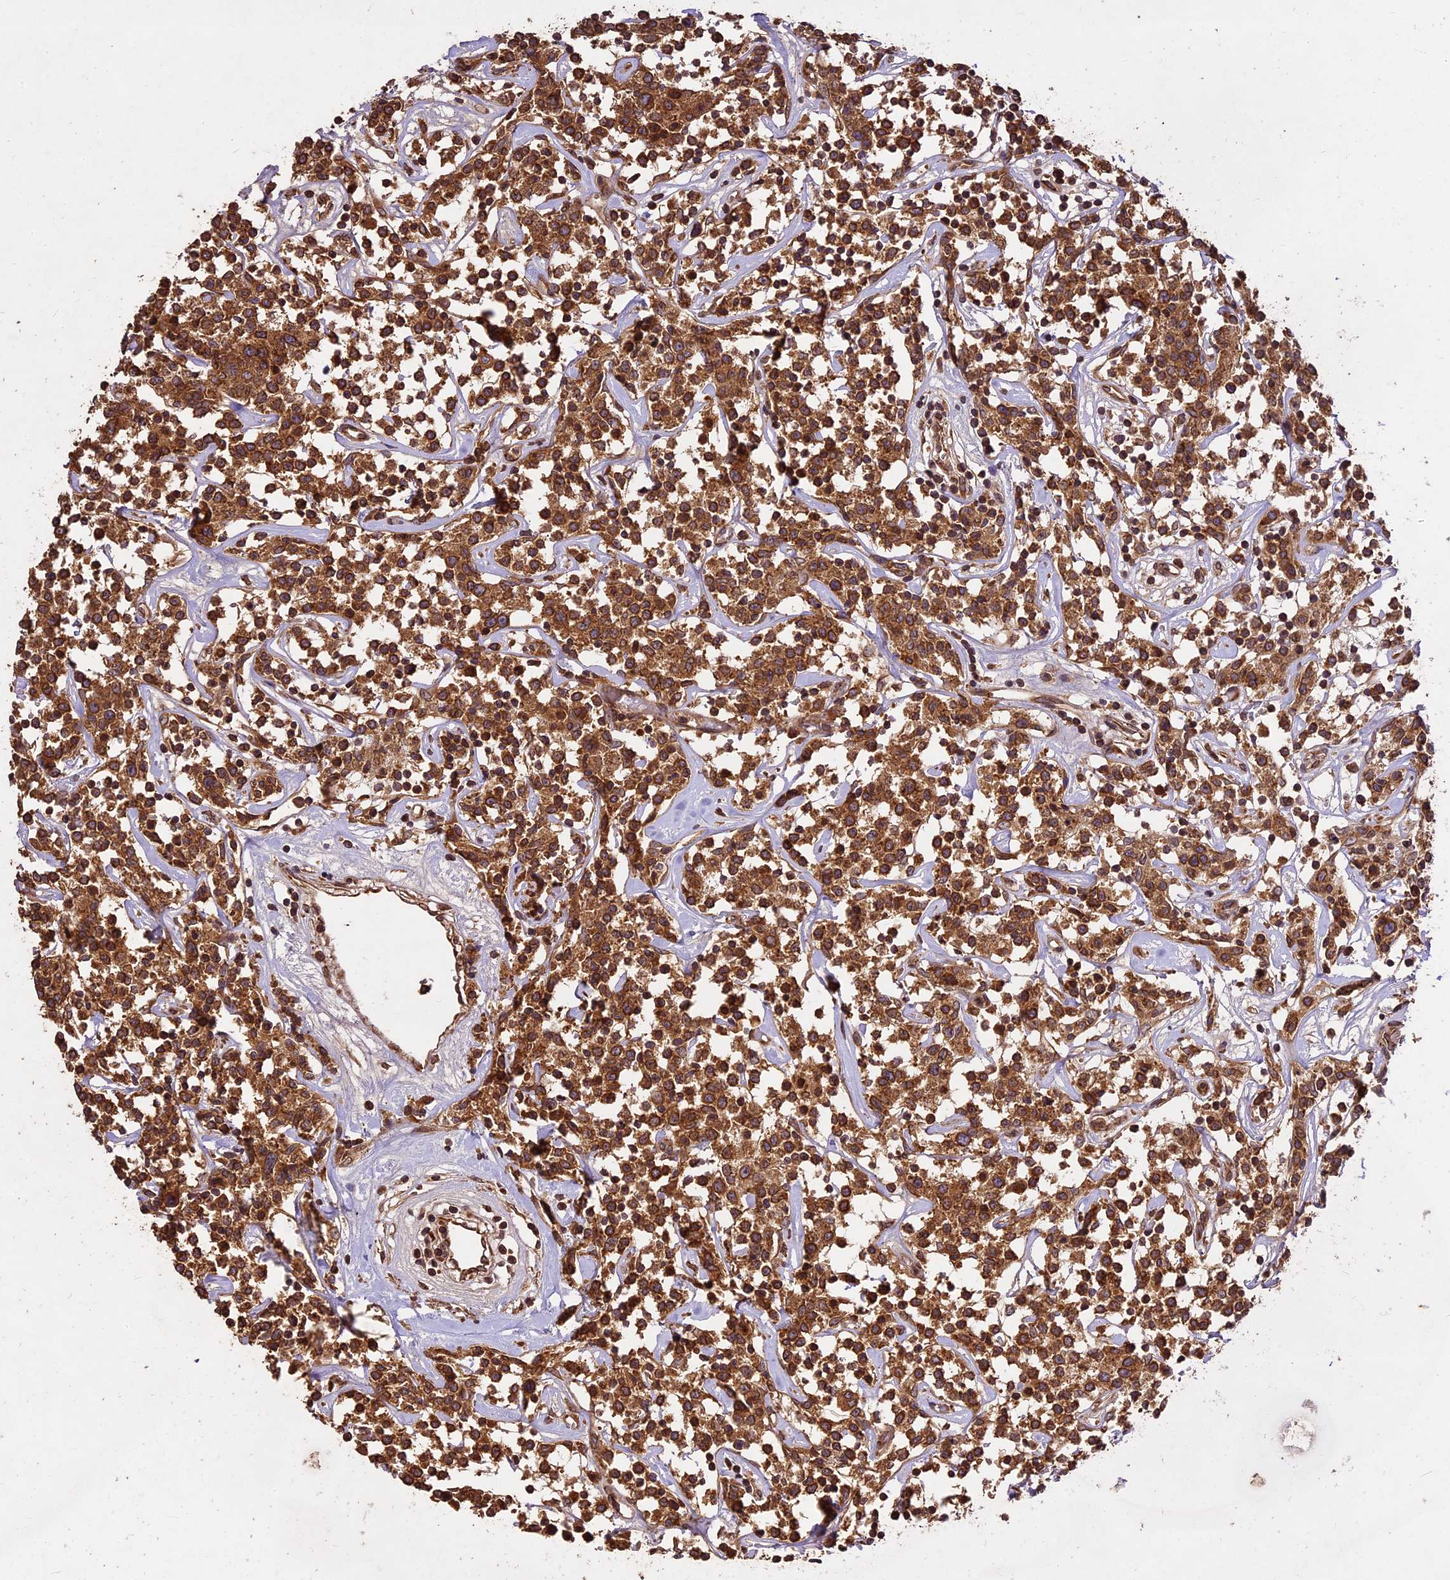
{"staining": {"intensity": "strong", "quantity": ">75%", "location": "cytoplasmic/membranous"}, "tissue": "lymphoma", "cell_type": "Tumor cells", "image_type": "cancer", "snomed": [{"axis": "morphology", "description": "Malignant lymphoma, non-Hodgkin's type, Low grade"}, {"axis": "topography", "description": "Small intestine"}], "caption": "Low-grade malignant lymphoma, non-Hodgkin's type stained with immunohistochemistry reveals strong cytoplasmic/membranous positivity in approximately >75% of tumor cells.", "gene": "BRAP", "patient": {"sex": "female", "age": 59}}